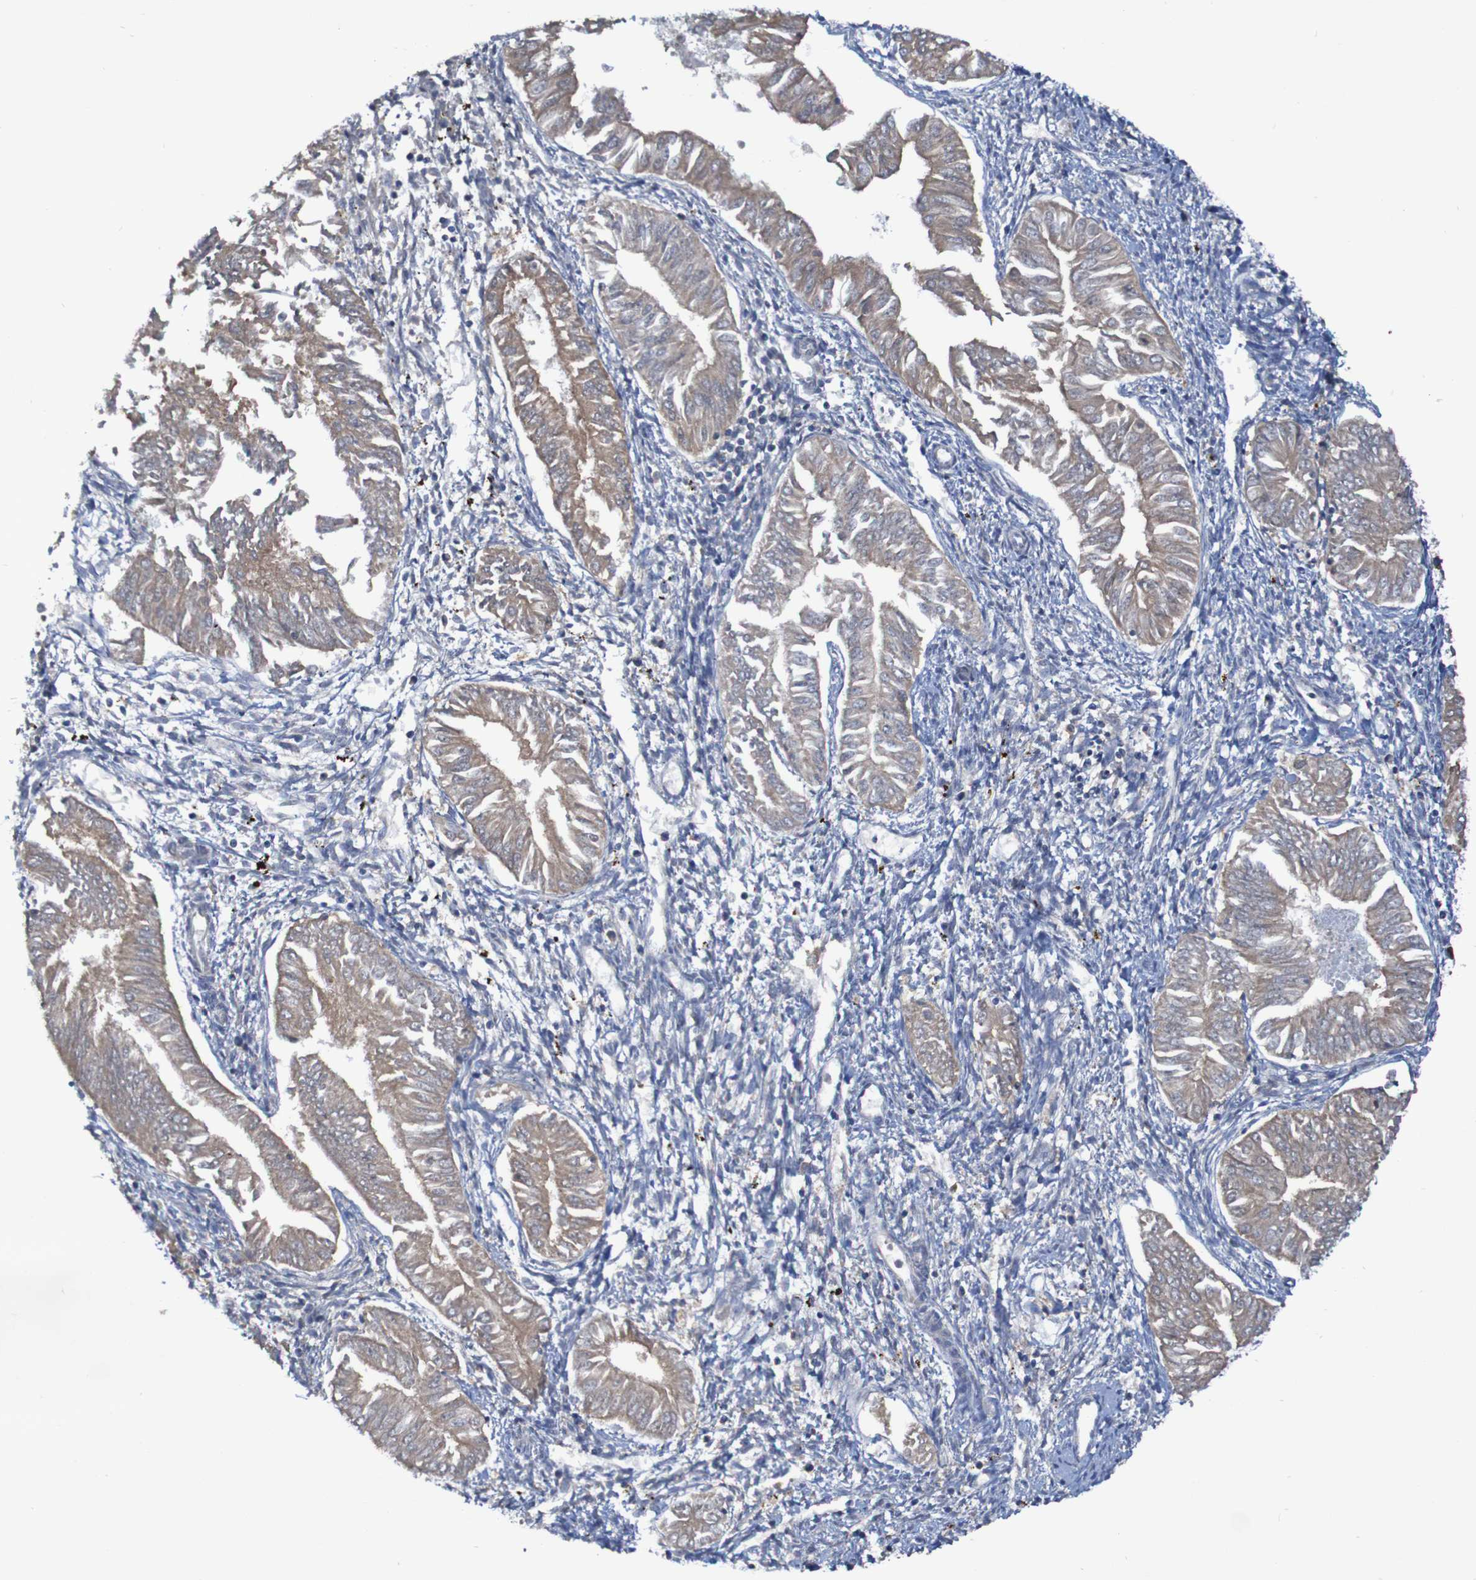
{"staining": {"intensity": "moderate", "quantity": ">75%", "location": "cytoplasmic/membranous"}, "tissue": "endometrial cancer", "cell_type": "Tumor cells", "image_type": "cancer", "snomed": [{"axis": "morphology", "description": "Adenocarcinoma, NOS"}, {"axis": "topography", "description": "Endometrium"}], "caption": "A micrograph showing moderate cytoplasmic/membranous positivity in approximately >75% of tumor cells in adenocarcinoma (endometrial), as visualized by brown immunohistochemical staining.", "gene": "ARHGEF16", "patient": {"sex": "female", "age": 53}}